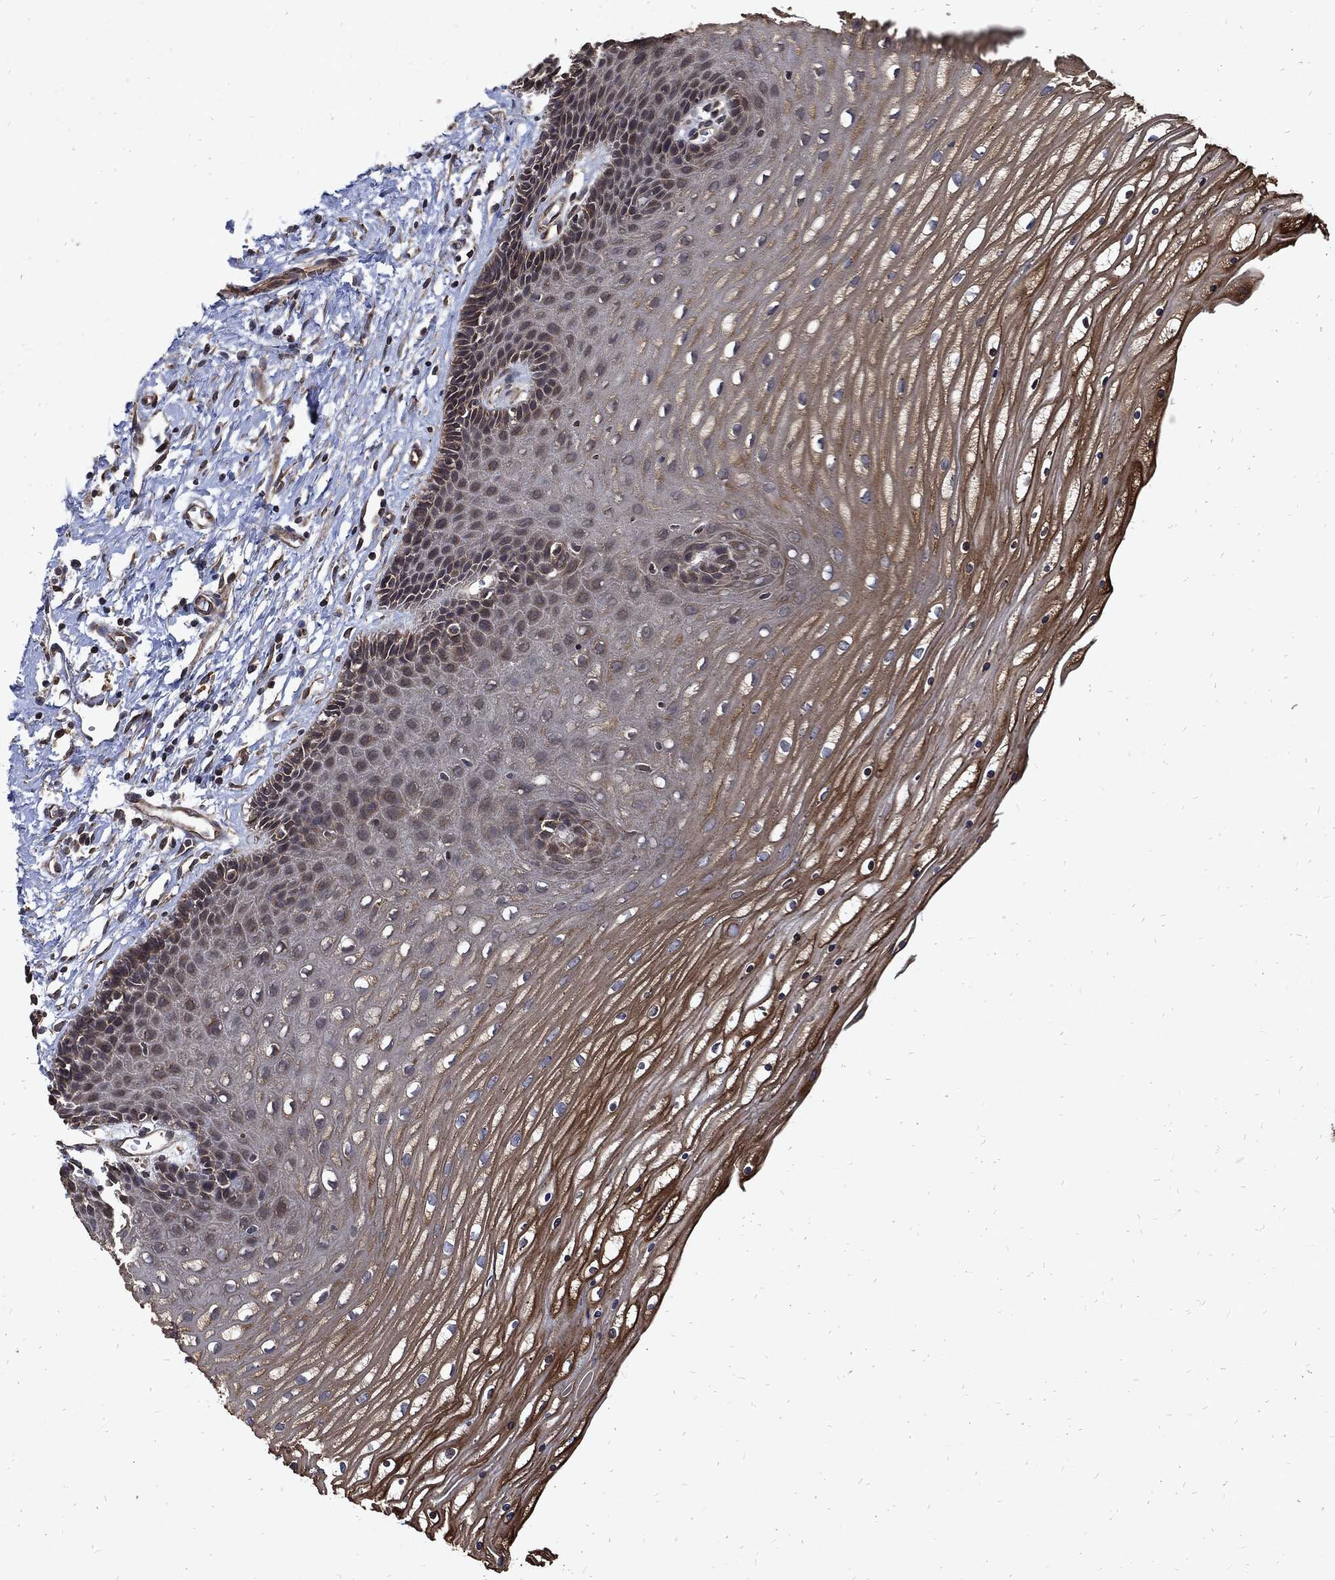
{"staining": {"intensity": "moderate", "quantity": ">75%", "location": "cytoplasmic/membranous"}, "tissue": "cervix", "cell_type": "Glandular cells", "image_type": "normal", "snomed": [{"axis": "morphology", "description": "Normal tissue, NOS"}, {"axis": "topography", "description": "Cervix"}], "caption": "Cervix stained for a protein exhibits moderate cytoplasmic/membranous positivity in glandular cells. The staining is performed using DAB brown chromogen to label protein expression. The nuclei are counter-stained blue using hematoxylin.", "gene": "DCTN1", "patient": {"sex": "female", "age": 35}}